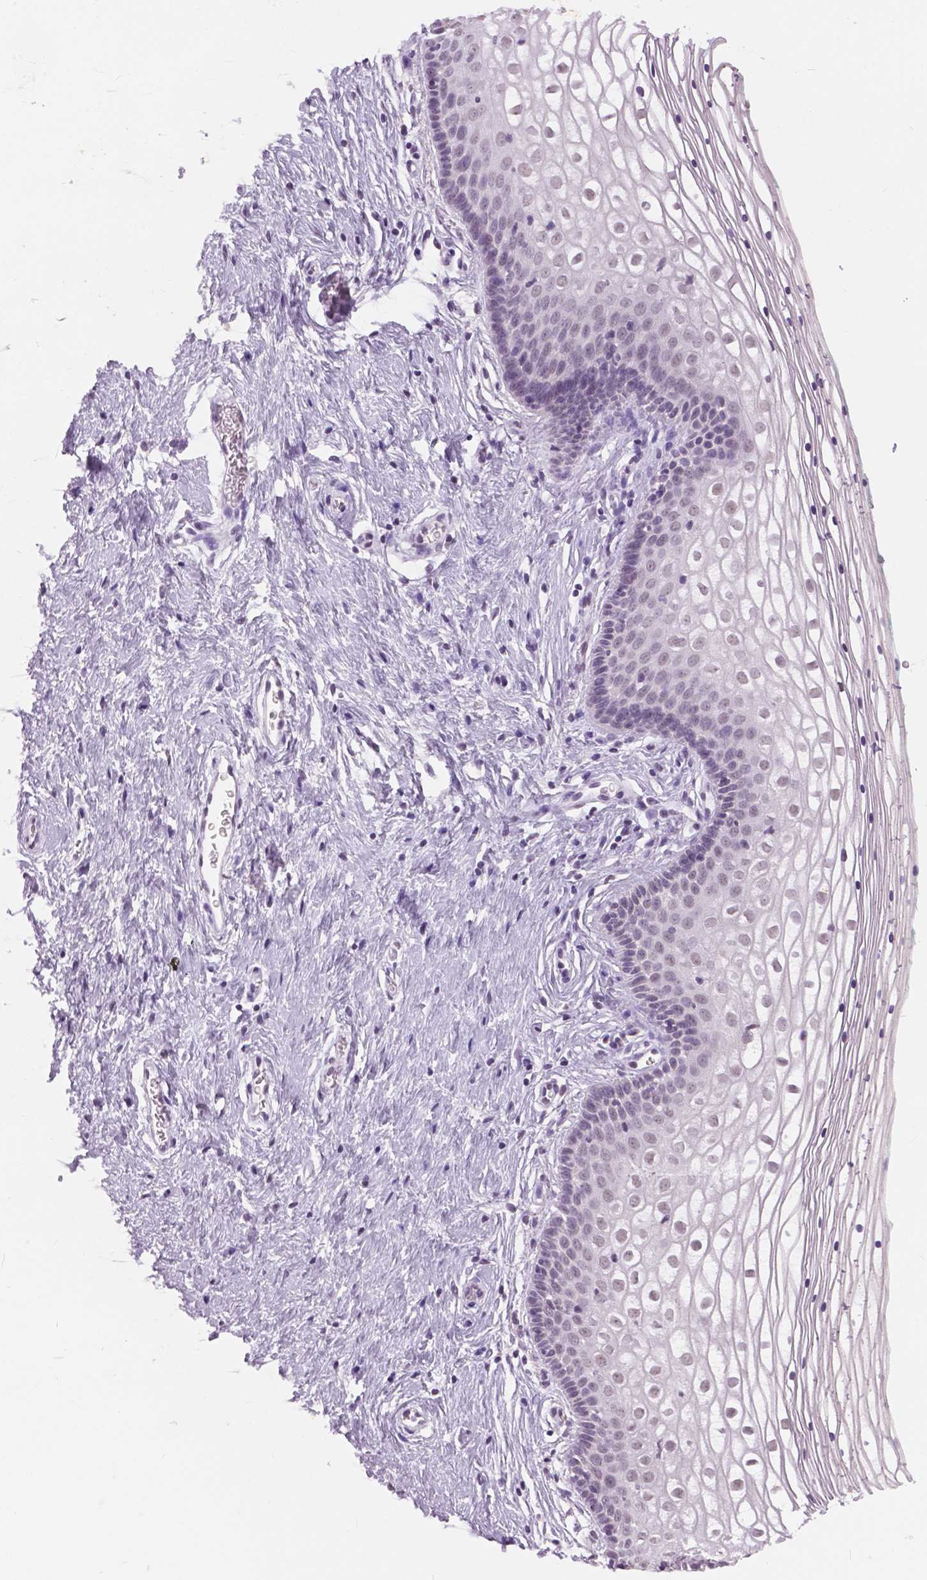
{"staining": {"intensity": "negative", "quantity": "none", "location": "none"}, "tissue": "vagina", "cell_type": "Squamous epithelial cells", "image_type": "normal", "snomed": [{"axis": "morphology", "description": "Normal tissue, NOS"}, {"axis": "topography", "description": "Vagina"}], "caption": "Immunohistochemistry image of unremarkable human vagina stained for a protein (brown), which reveals no positivity in squamous epithelial cells. (DAB (3,3'-diaminobenzidine) immunohistochemistry (IHC) visualized using brightfield microscopy, high magnification).", "gene": "MYOM1", "patient": {"sex": "female", "age": 36}}